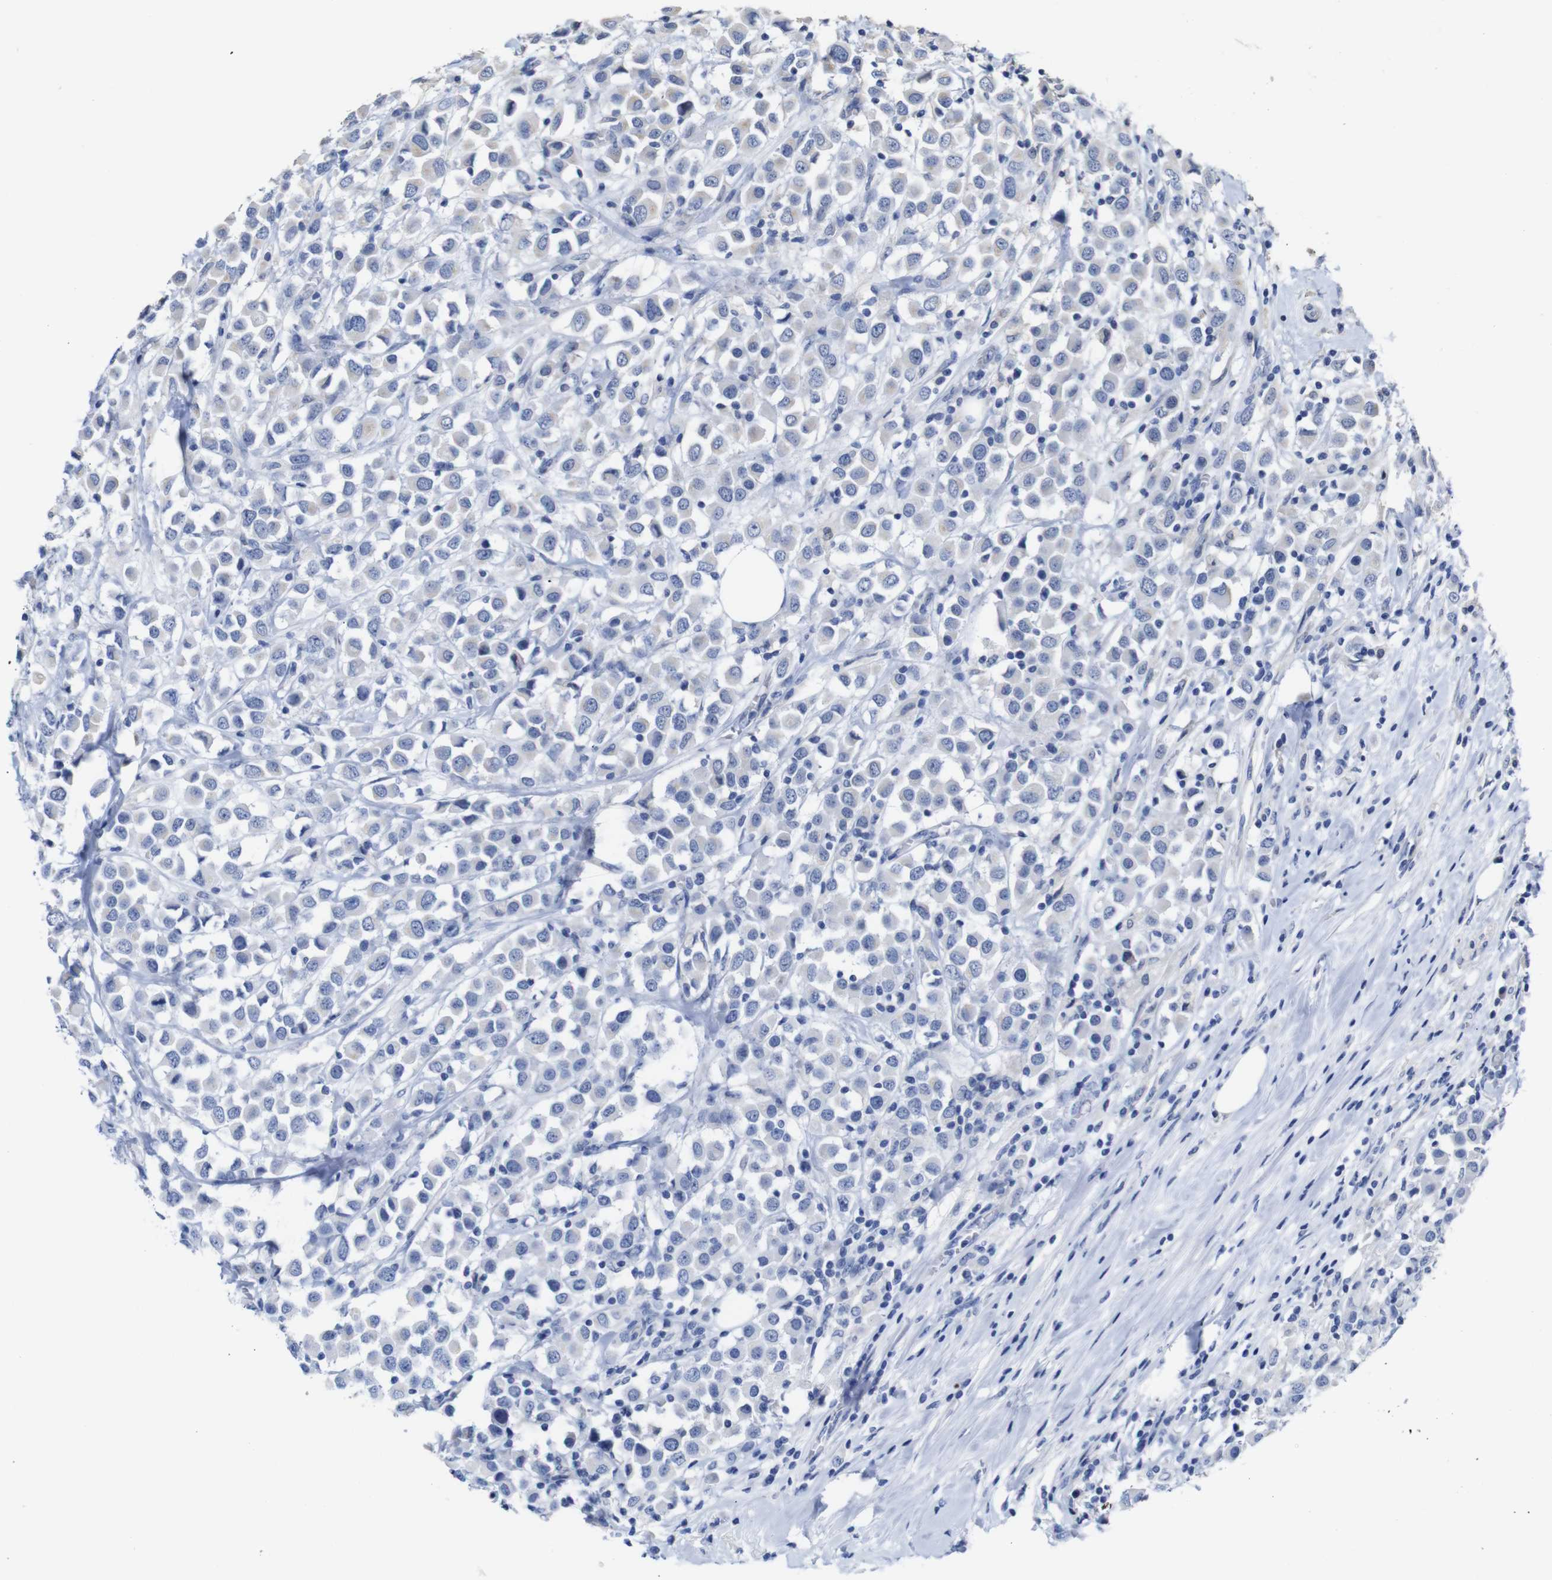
{"staining": {"intensity": "negative", "quantity": "none", "location": "none"}, "tissue": "breast cancer", "cell_type": "Tumor cells", "image_type": "cancer", "snomed": [{"axis": "morphology", "description": "Duct carcinoma"}, {"axis": "topography", "description": "Breast"}], "caption": "IHC micrograph of neoplastic tissue: human breast infiltrating ductal carcinoma stained with DAB shows no significant protein expression in tumor cells. (DAB (3,3'-diaminobenzidine) IHC visualized using brightfield microscopy, high magnification).", "gene": "TCEAL9", "patient": {"sex": "female", "age": 61}}